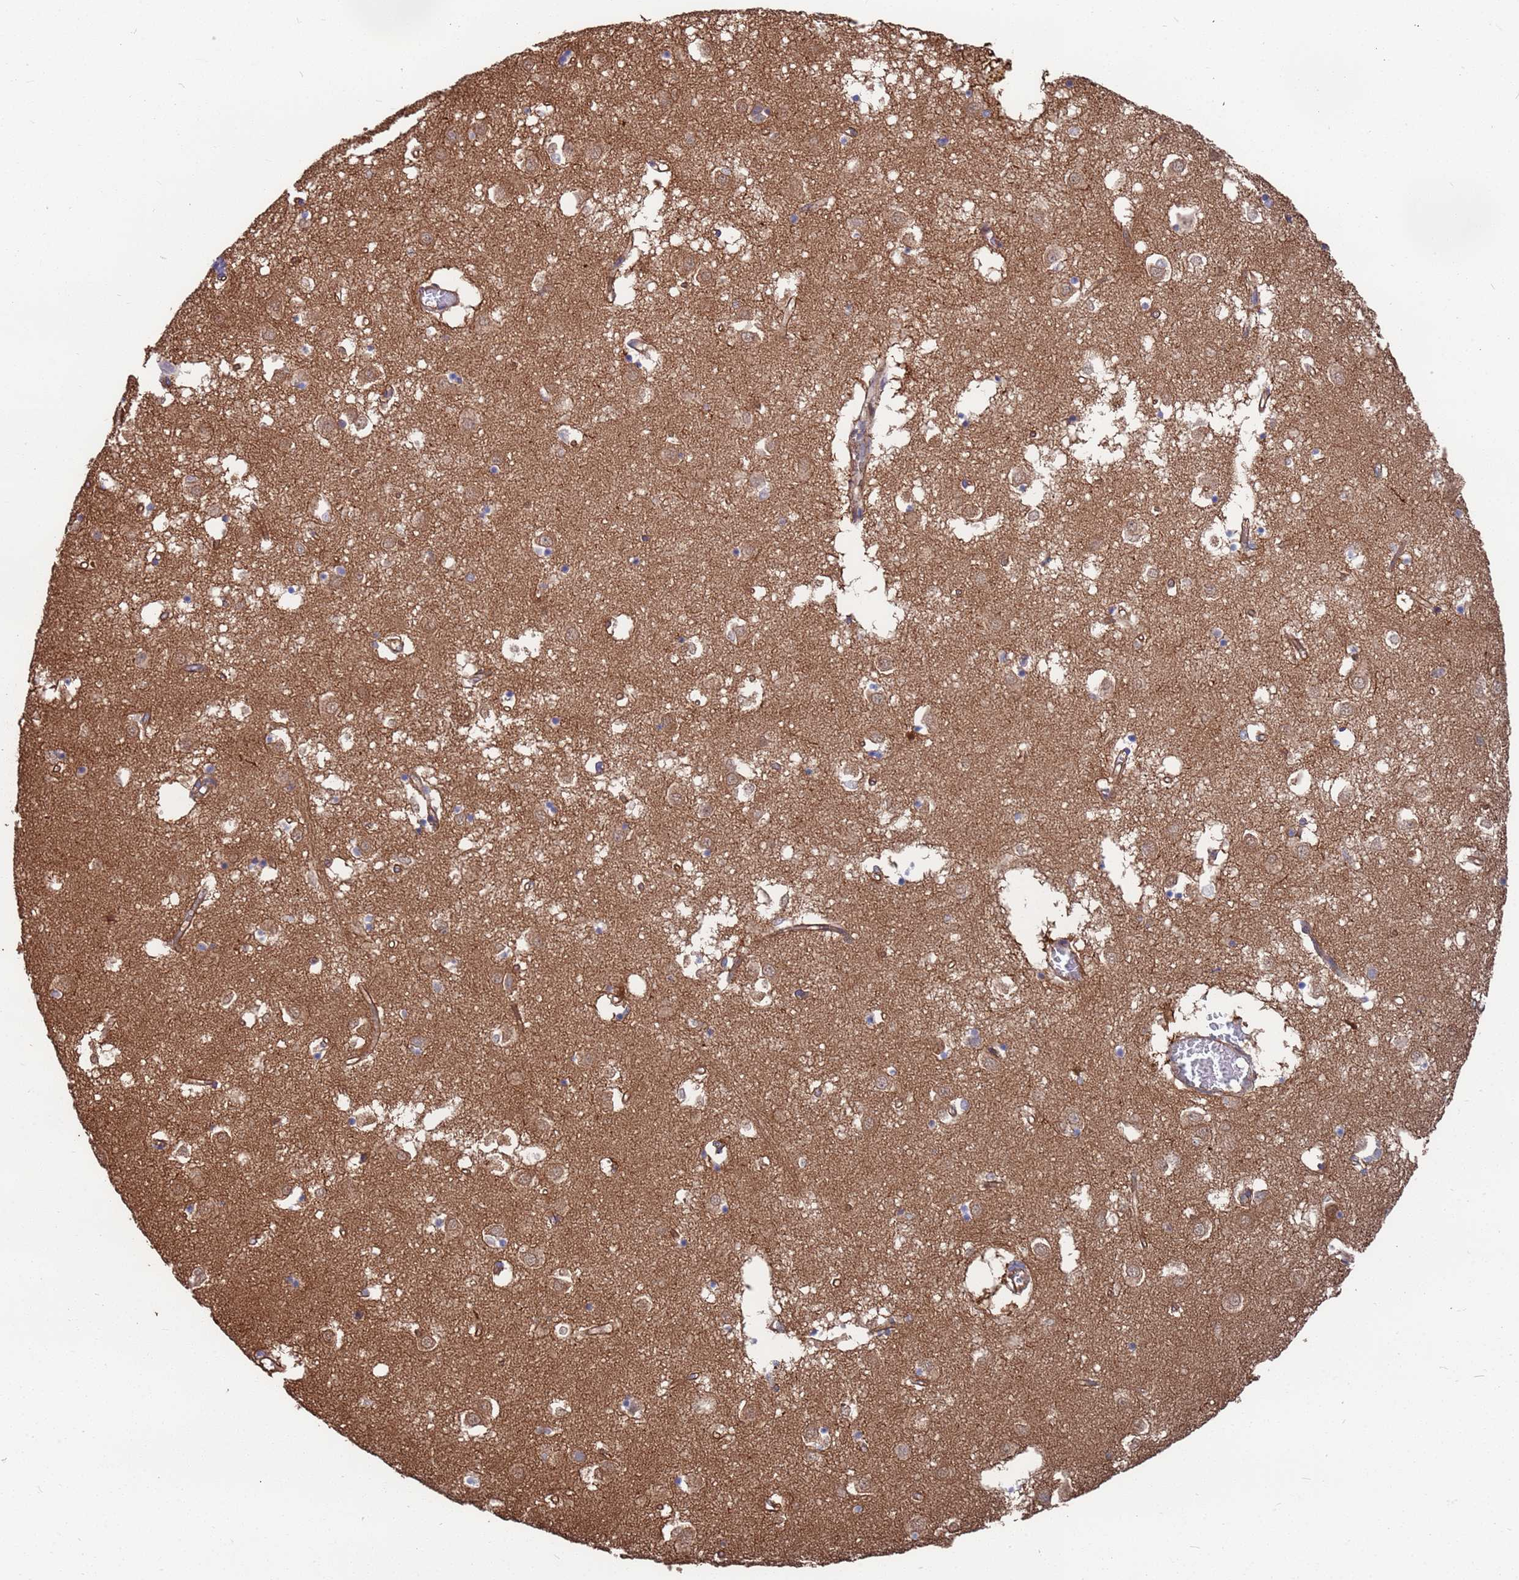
{"staining": {"intensity": "weak", "quantity": "<25%", "location": "cytoplasmic/membranous"}, "tissue": "caudate", "cell_type": "Glial cells", "image_type": "normal", "snomed": [{"axis": "morphology", "description": "Normal tissue, NOS"}, {"axis": "topography", "description": "Lateral ventricle wall"}], "caption": "The micrograph reveals no staining of glial cells in benign caudate. (DAB (3,3'-diaminobenzidine) IHC visualized using brightfield microscopy, high magnification).", "gene": "NDUFAF6", "patient": {"sex": "male", "age": 70}}